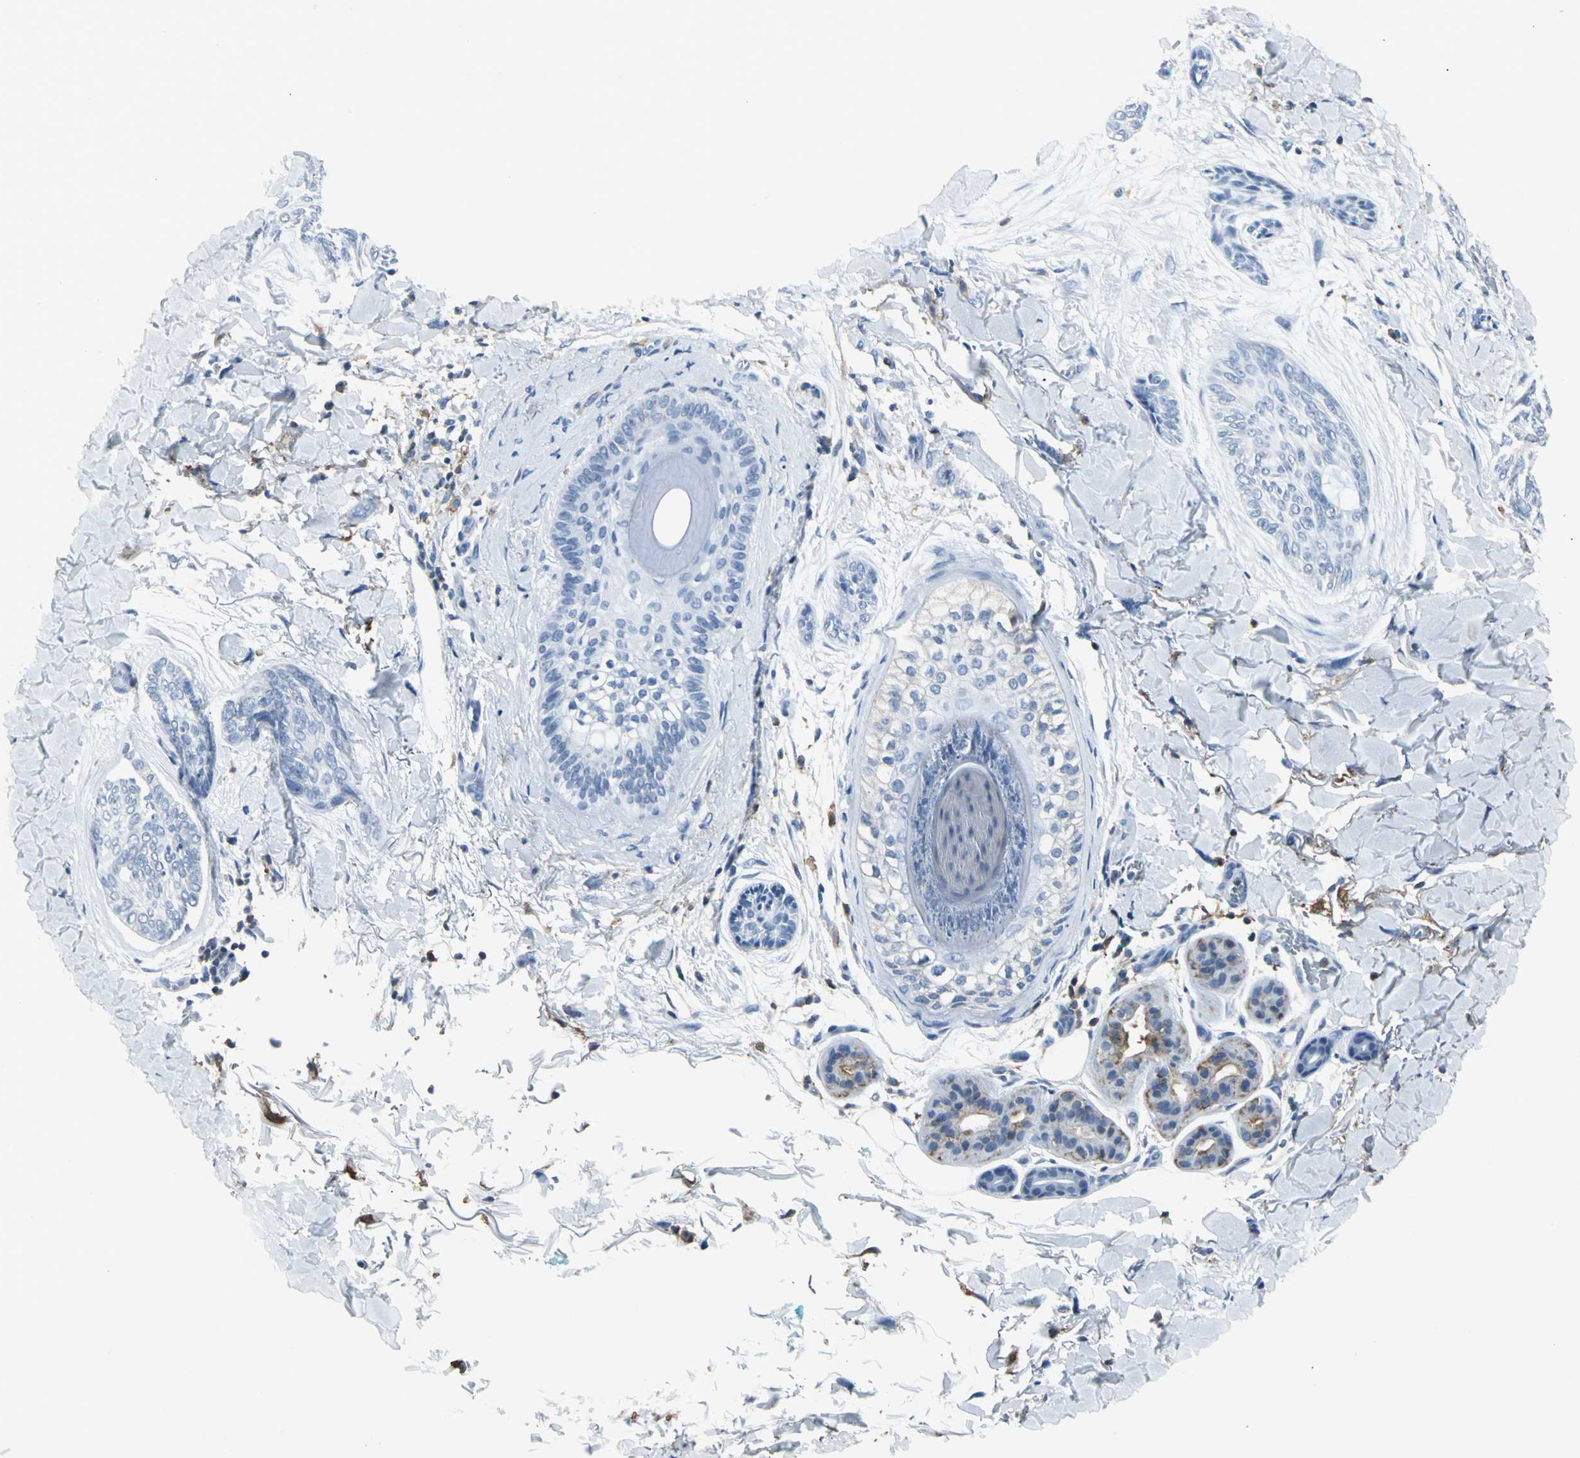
{"staining": {"intensity": "negative", "quantity": "none", "location": "none"}, "tissue": "skin cancer", "cell_type": "Tumor cells", "image_type": "cancer", "snomed": [{"axis": "morphology", "description": "Normal tissue, NOS"}, {"axis": "morphology", "description": "Basal cell carcinoma"}, {"axis": "topography", "description": "Skin"}], "caption": "Immunohistochemical staining of human skin cancer (basal cell carcinoma) exhibits no significant staining in tumor cells.", "gene": "IQGAP2", "patient": {"sex": "female", "age": 71}}